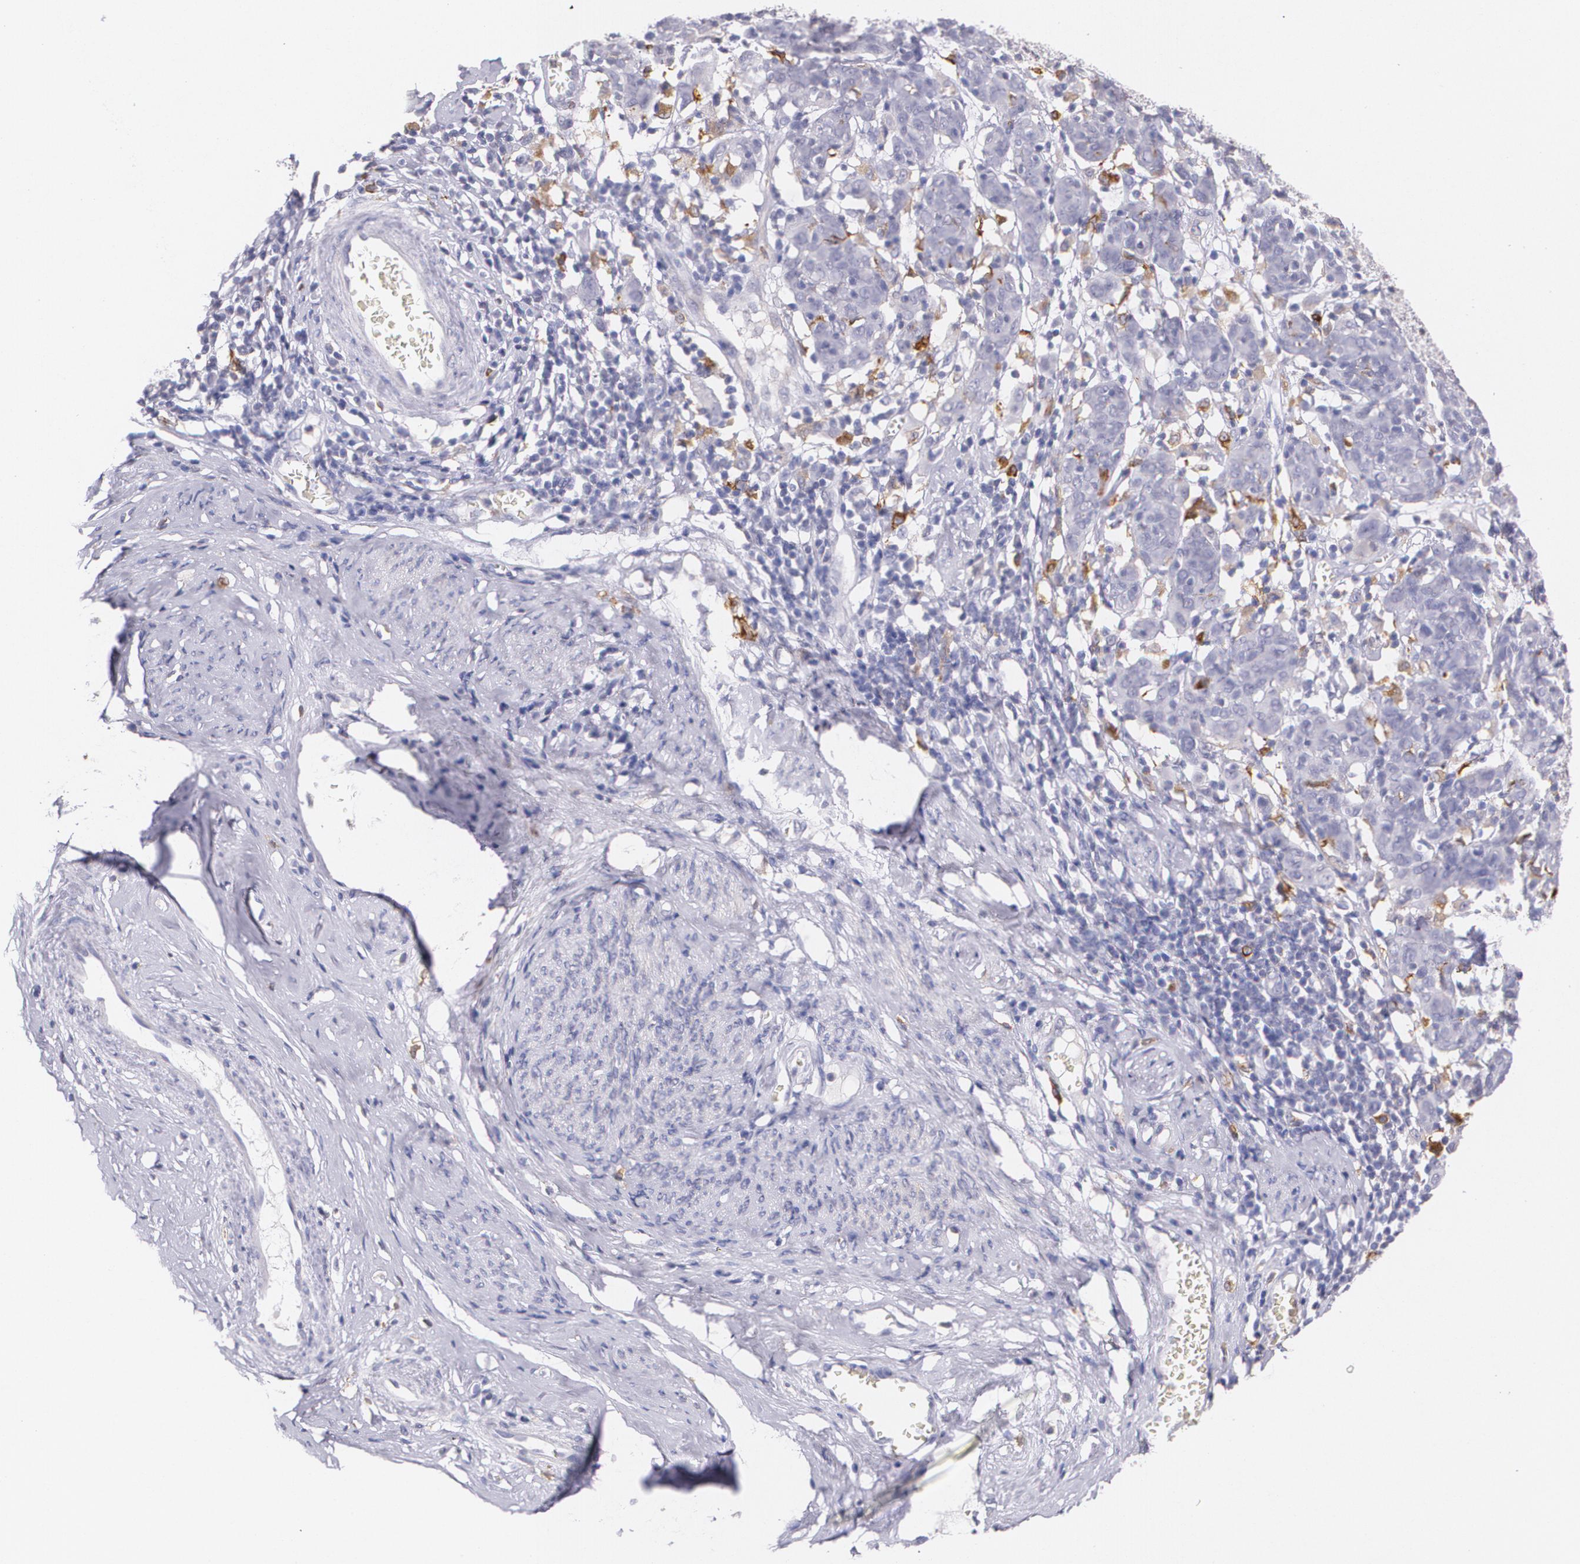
{"staining": {"intensity": "negative", "quantity": "none", "location": "none"}, "tissue": "cervical cancer", "cell_type": "Tumor cells", "image_type": "cancer", "snomed": [{"axis": "morphology", "description": "Normal tissue, NOS"}, {"axis": "morphology", "description": "Squamous cell carcinoma, NOS"}, {"axis": "topography", "description": "Cervix"}], "caption": "Tumor cells show no significant positivity in cervical cancer.", "gene": "RTN1", "patient": {"sex": "female", "age": 67}}